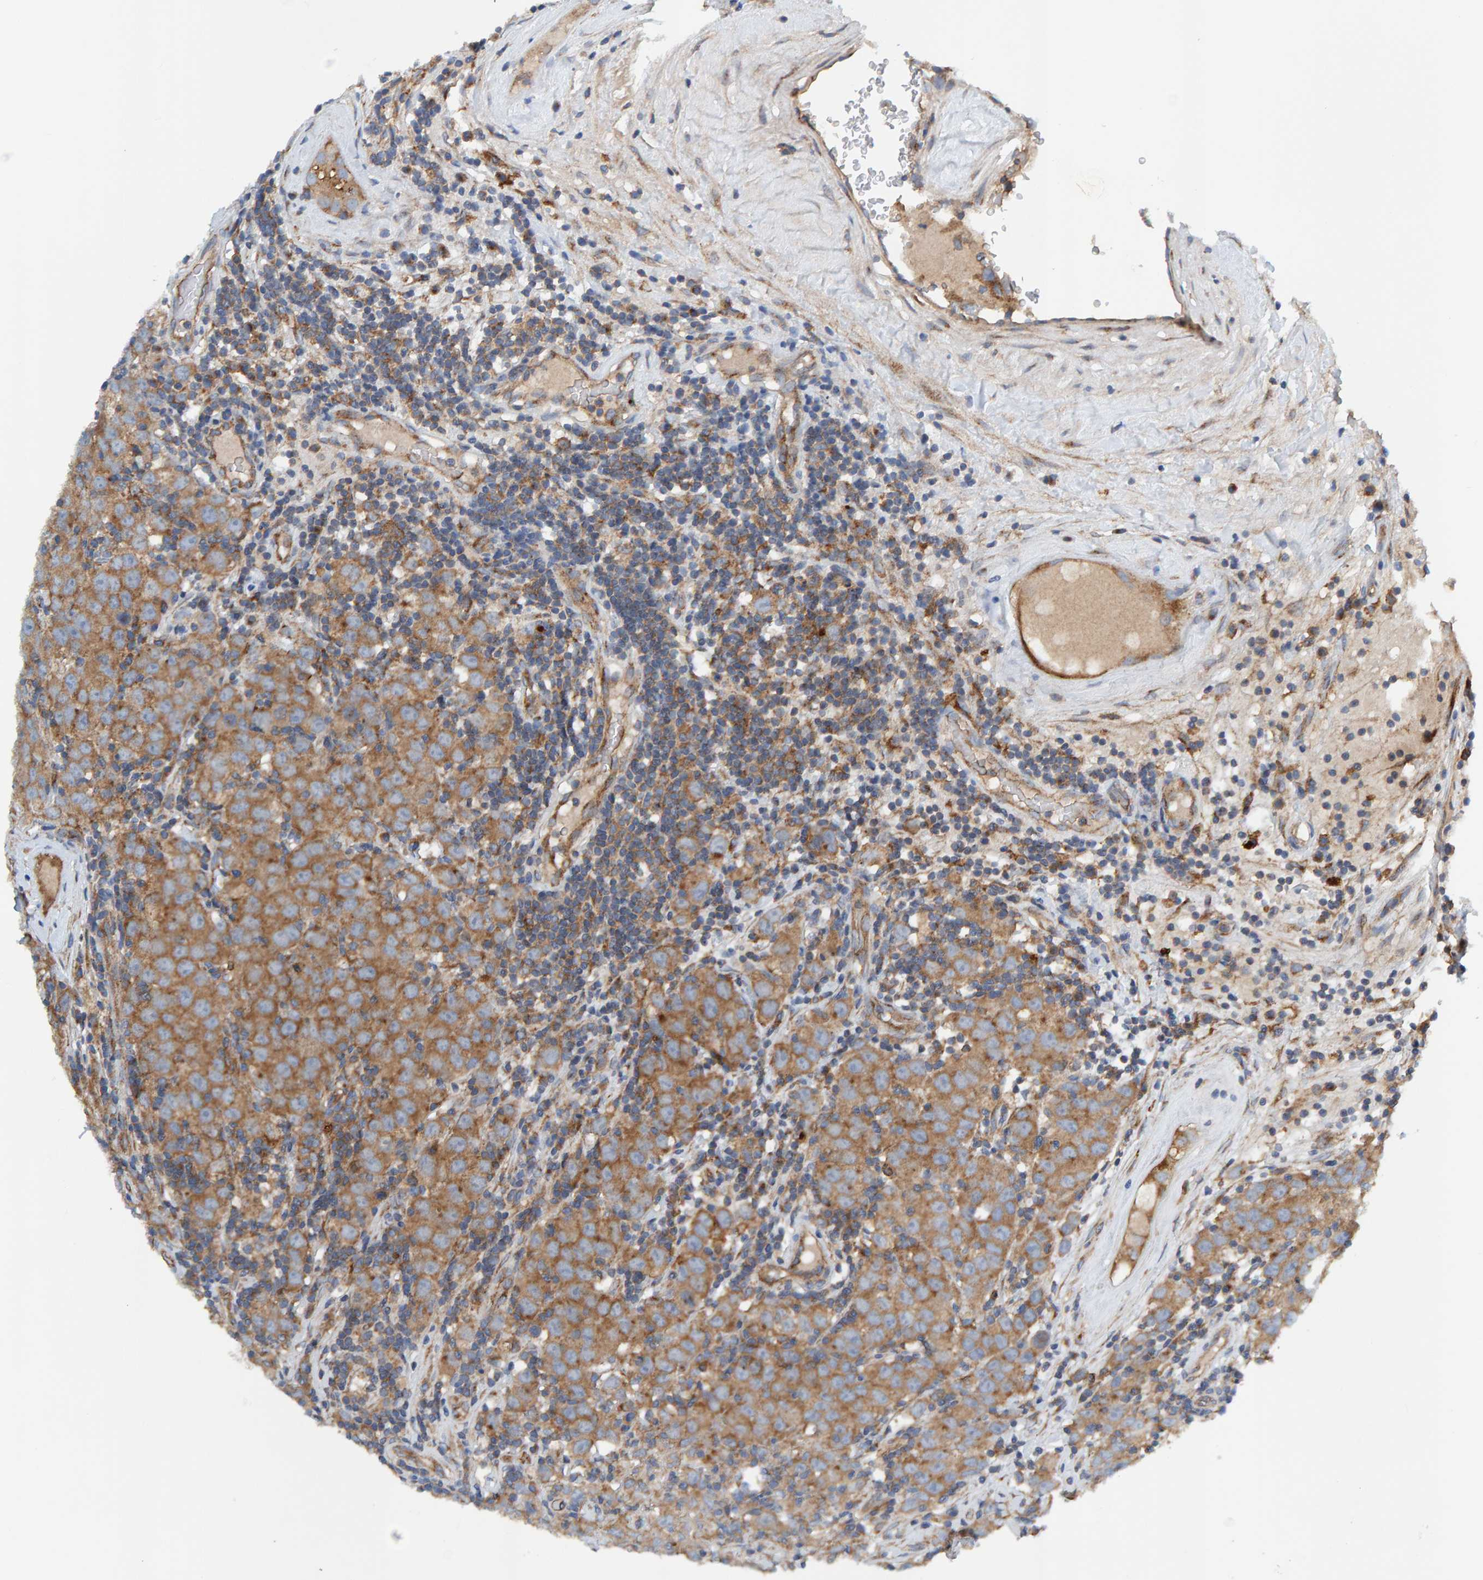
{"staining": {"intensity": "moderate", "quantity": ">75%", "location": "cytoplasmic/membranous"}, "tissue": "testis cancer", "cell_type": "Tumor cells", "image_type": "cancer", "snomed": [{"axis": "morphology", "description": "Seminoma, NOS"}, {"axis": "morphology", "description": "Carcinoma, Embryonal, NOS"}, {"axis": "topography", "description": "Testis"}], "caption": "A micrograph of testis cancer (embryonal carcinoma) stained for a protein displays moderate cytoplasmic/membranous brown staining in tumor cells. The staining was performed using DAB, with brown indicating positive protein expression. Nuclei are stained blue with hematoxylin.", "gene": "MKLN1", "patient": {"sex": "male", "age": 28}}